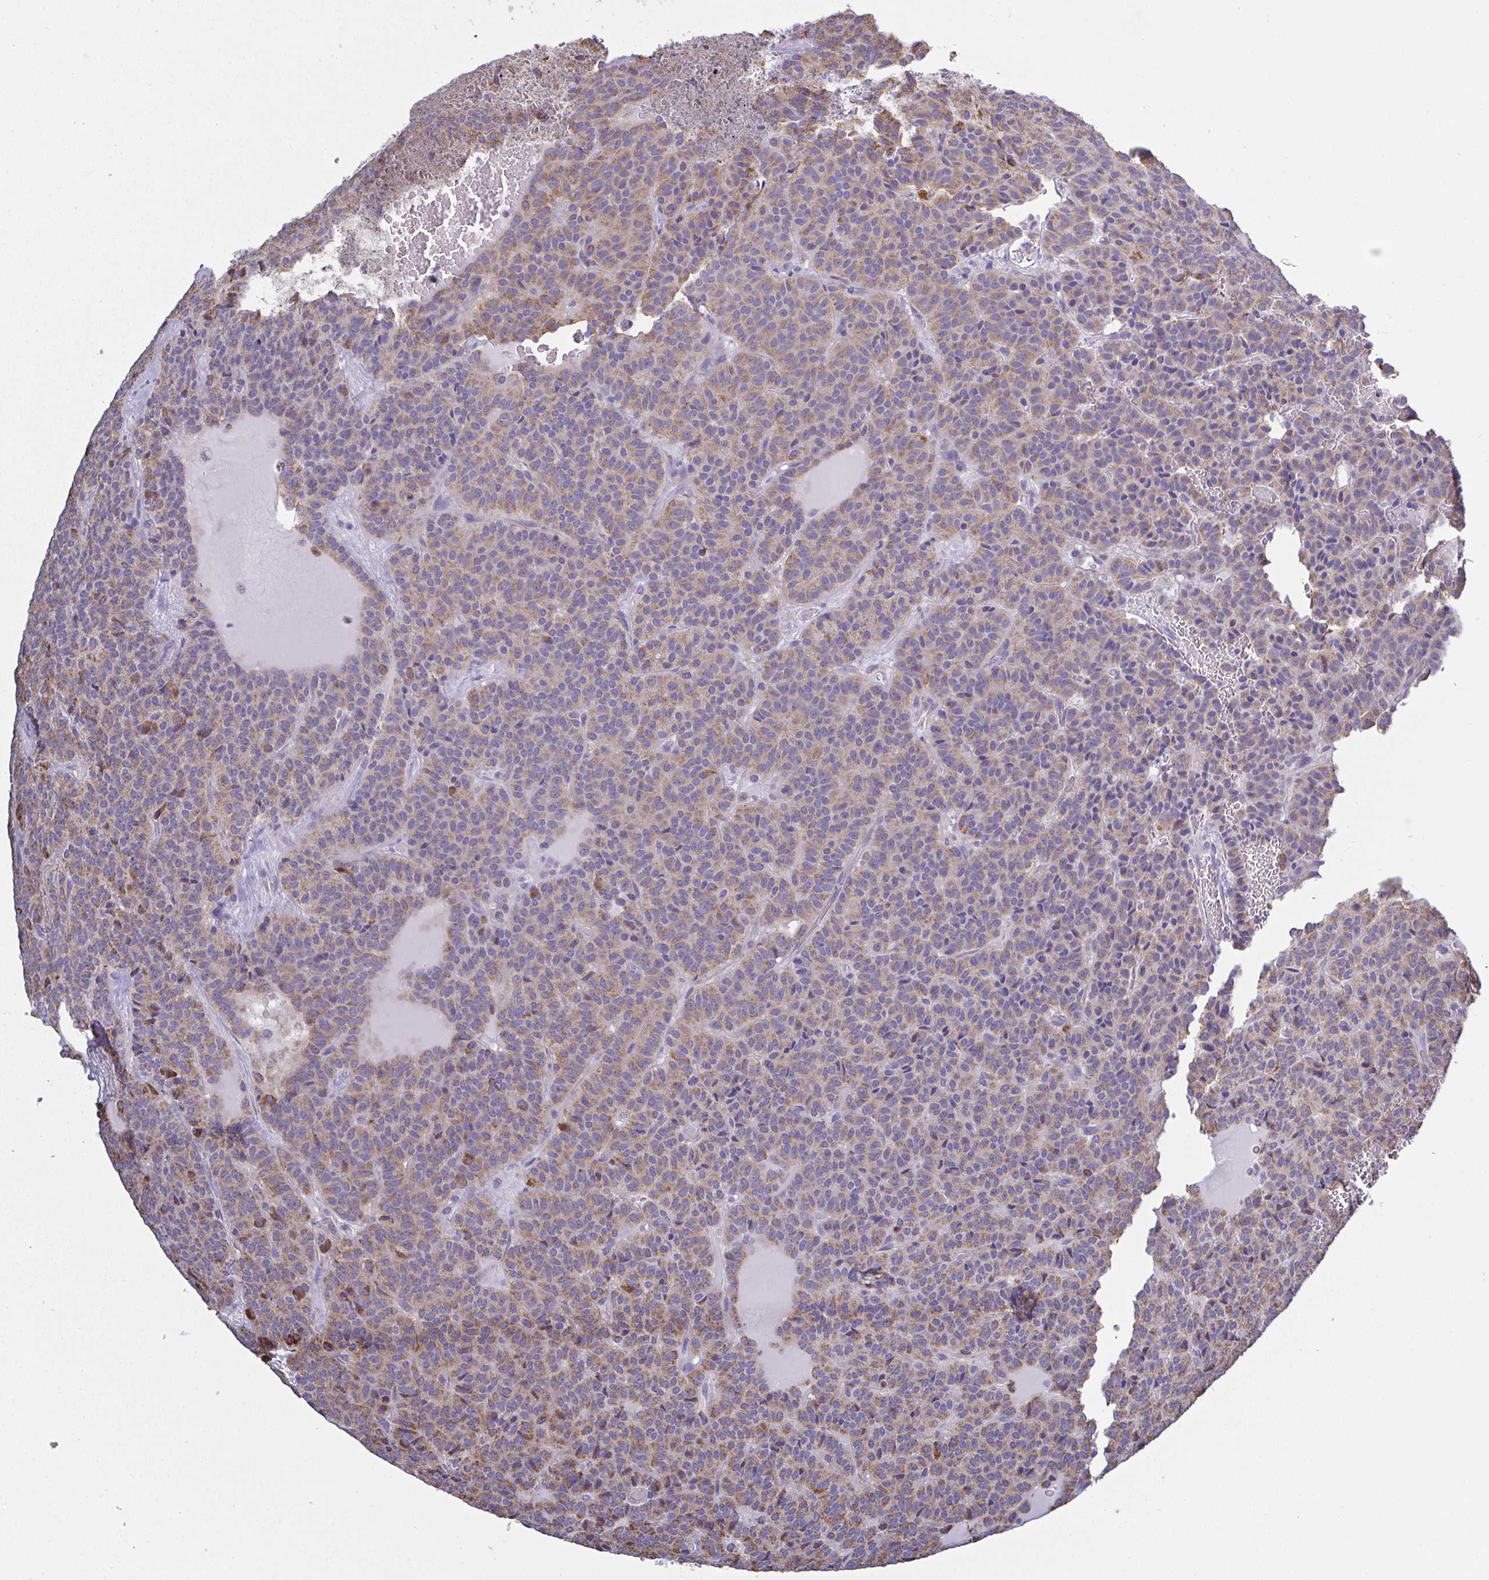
{"staining": {"intensity": "weak", "quantity": ">75%", "location": "cytoplasmic/membranous"}, "tissue": "carcinoid", "cell_type": "Tumor cells", "image_type": "cancer", "snomed": [{"axis": "morphology", "description": "Carcinoid, malignant, NOS"}, {"axis": "topography", "description": "Lung"}], "caption": "IHC of carcinoid demonstrates low levels of weak cytoplasmic/membranous positivity in about >75% of tumor cells.", "gene": "CSDE1", "patient": {"sex": "male", "age": 70}}